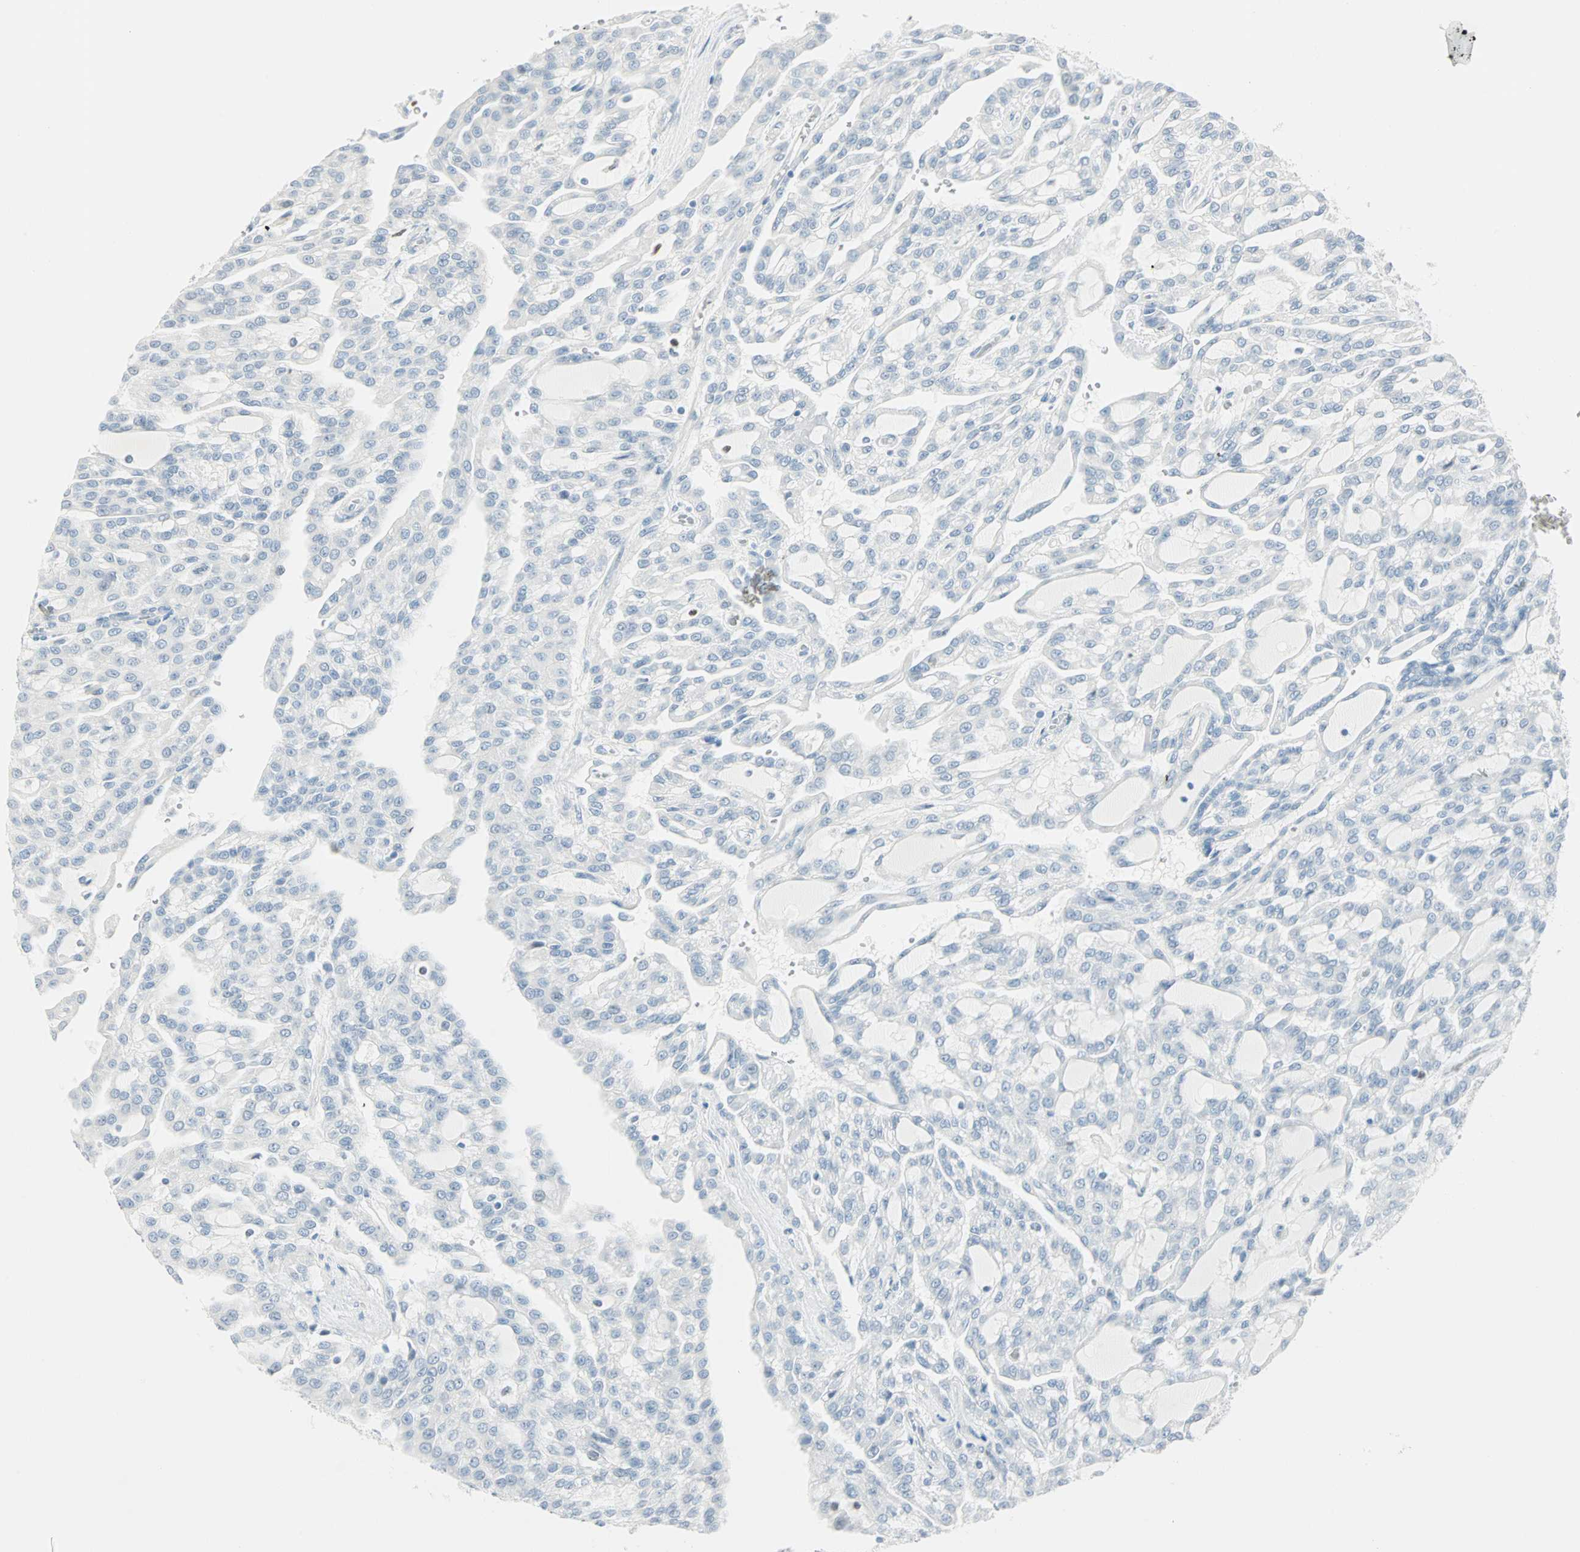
{"staining": {"intensity": "negative", "quantity": "none", "location": "none"}, "tissue": "renal cancer", "cell_type": "Tumor cells", "image_type": "cancer", "snomed": [{"axis": "morphology", "description": "Adenocarcinoma, NOS"}, {"axis": "topography", "description": "Kidney"}], "caption": "Tumor cells show no significant expression in renal cancer.", "gene": "MLLT10", "patient": {"sex": "male", "age": 63}}